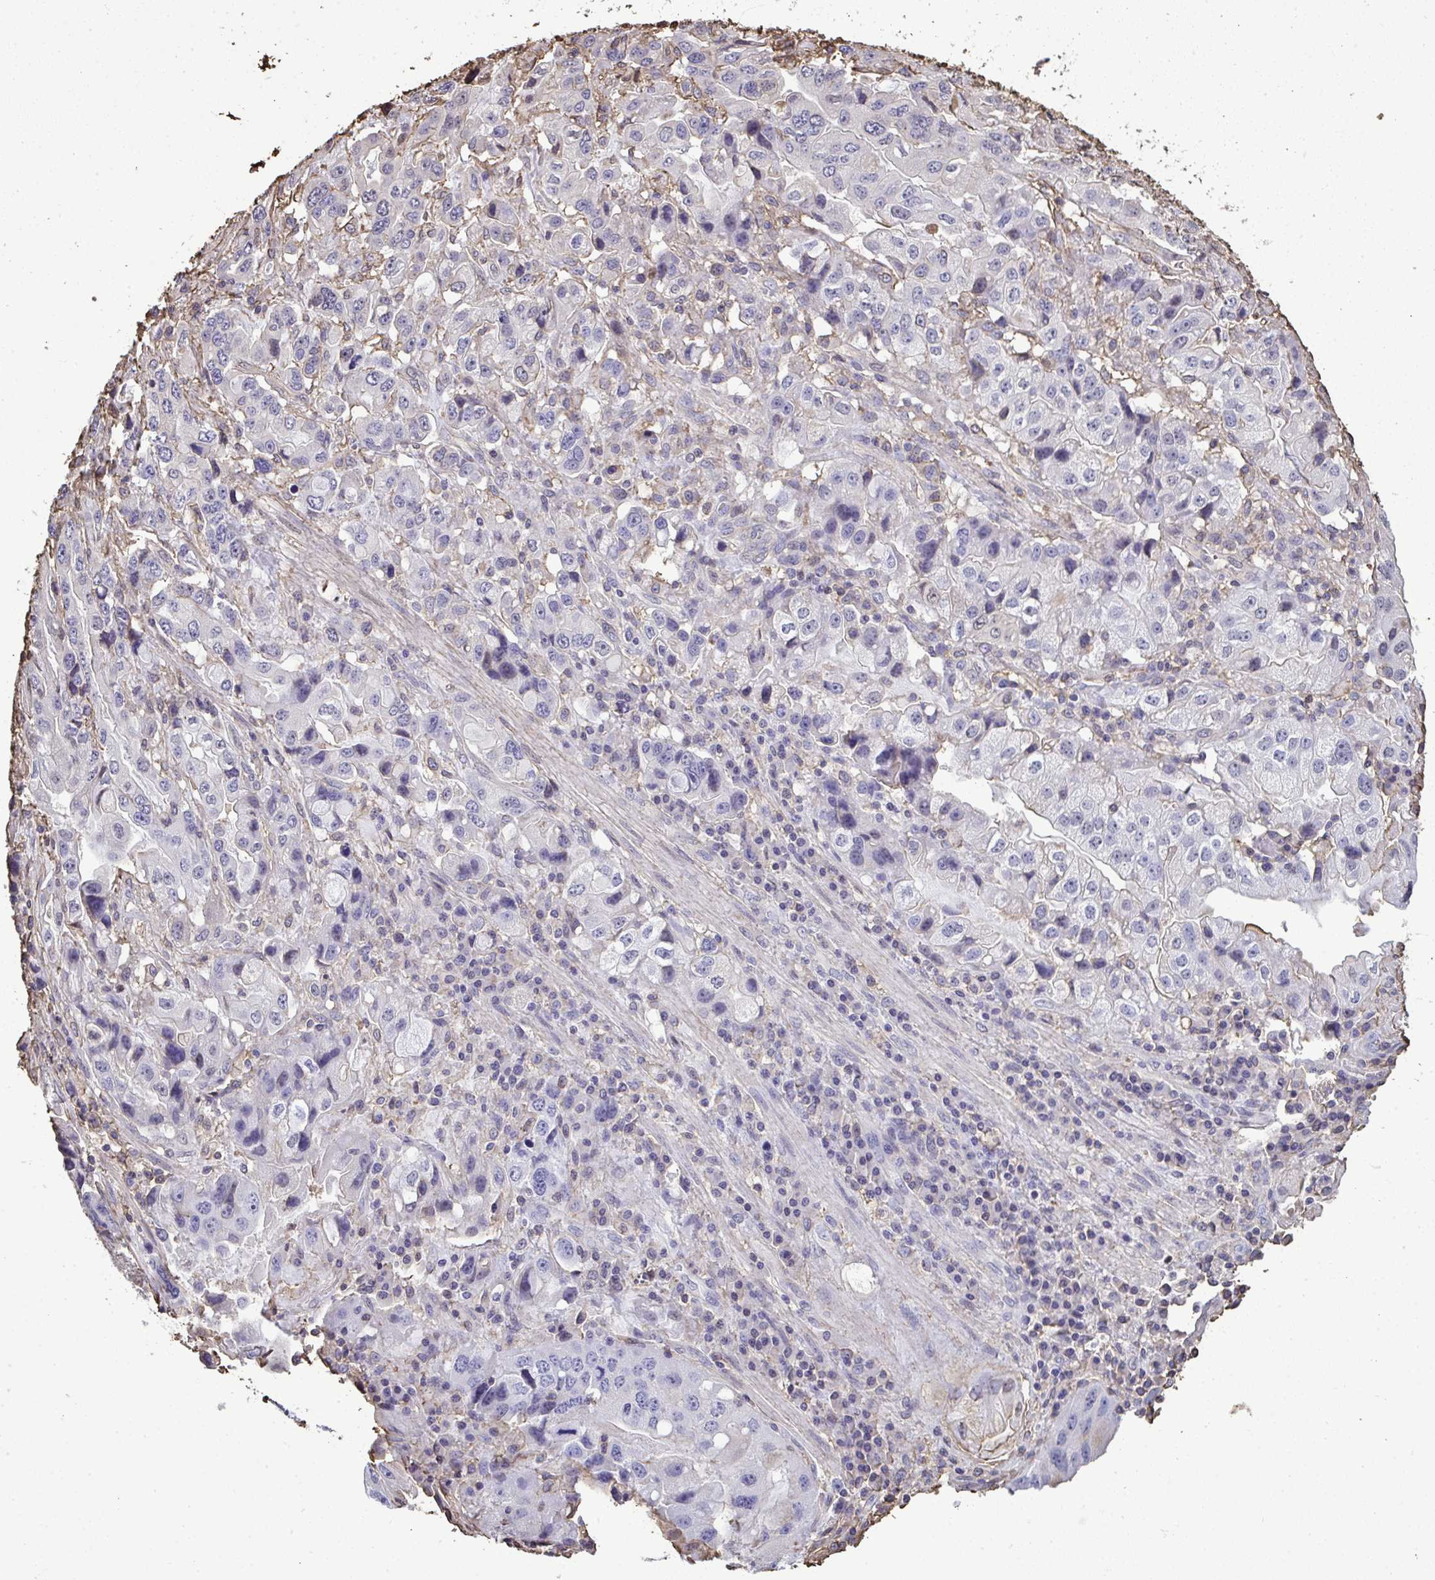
{"staining": {"intensity": "negative", "quantity": "none", "location": "none"}, "tissue": "stomach cancer", "cell_type": "Tumor cells", "image_type": "cancer", "snomed": [{"axis": "morphology", "description": "Adenocarcinoma, NOS"}, {"axis": "topography", "description": "Stomach, lower"}], "caption": "High magnification brightfield microscopy of adenocarcinoma (stomach) stained with DAB (brown) and counterstained with hematoxylin (blue): tumor cells show no significant staining. (DAB (3,3'-diaminobenzidine) immunohistochemistry (IHC), high magnification).", "gene": "ANXA5", "patient": {"sex": "female", "age": 93}}